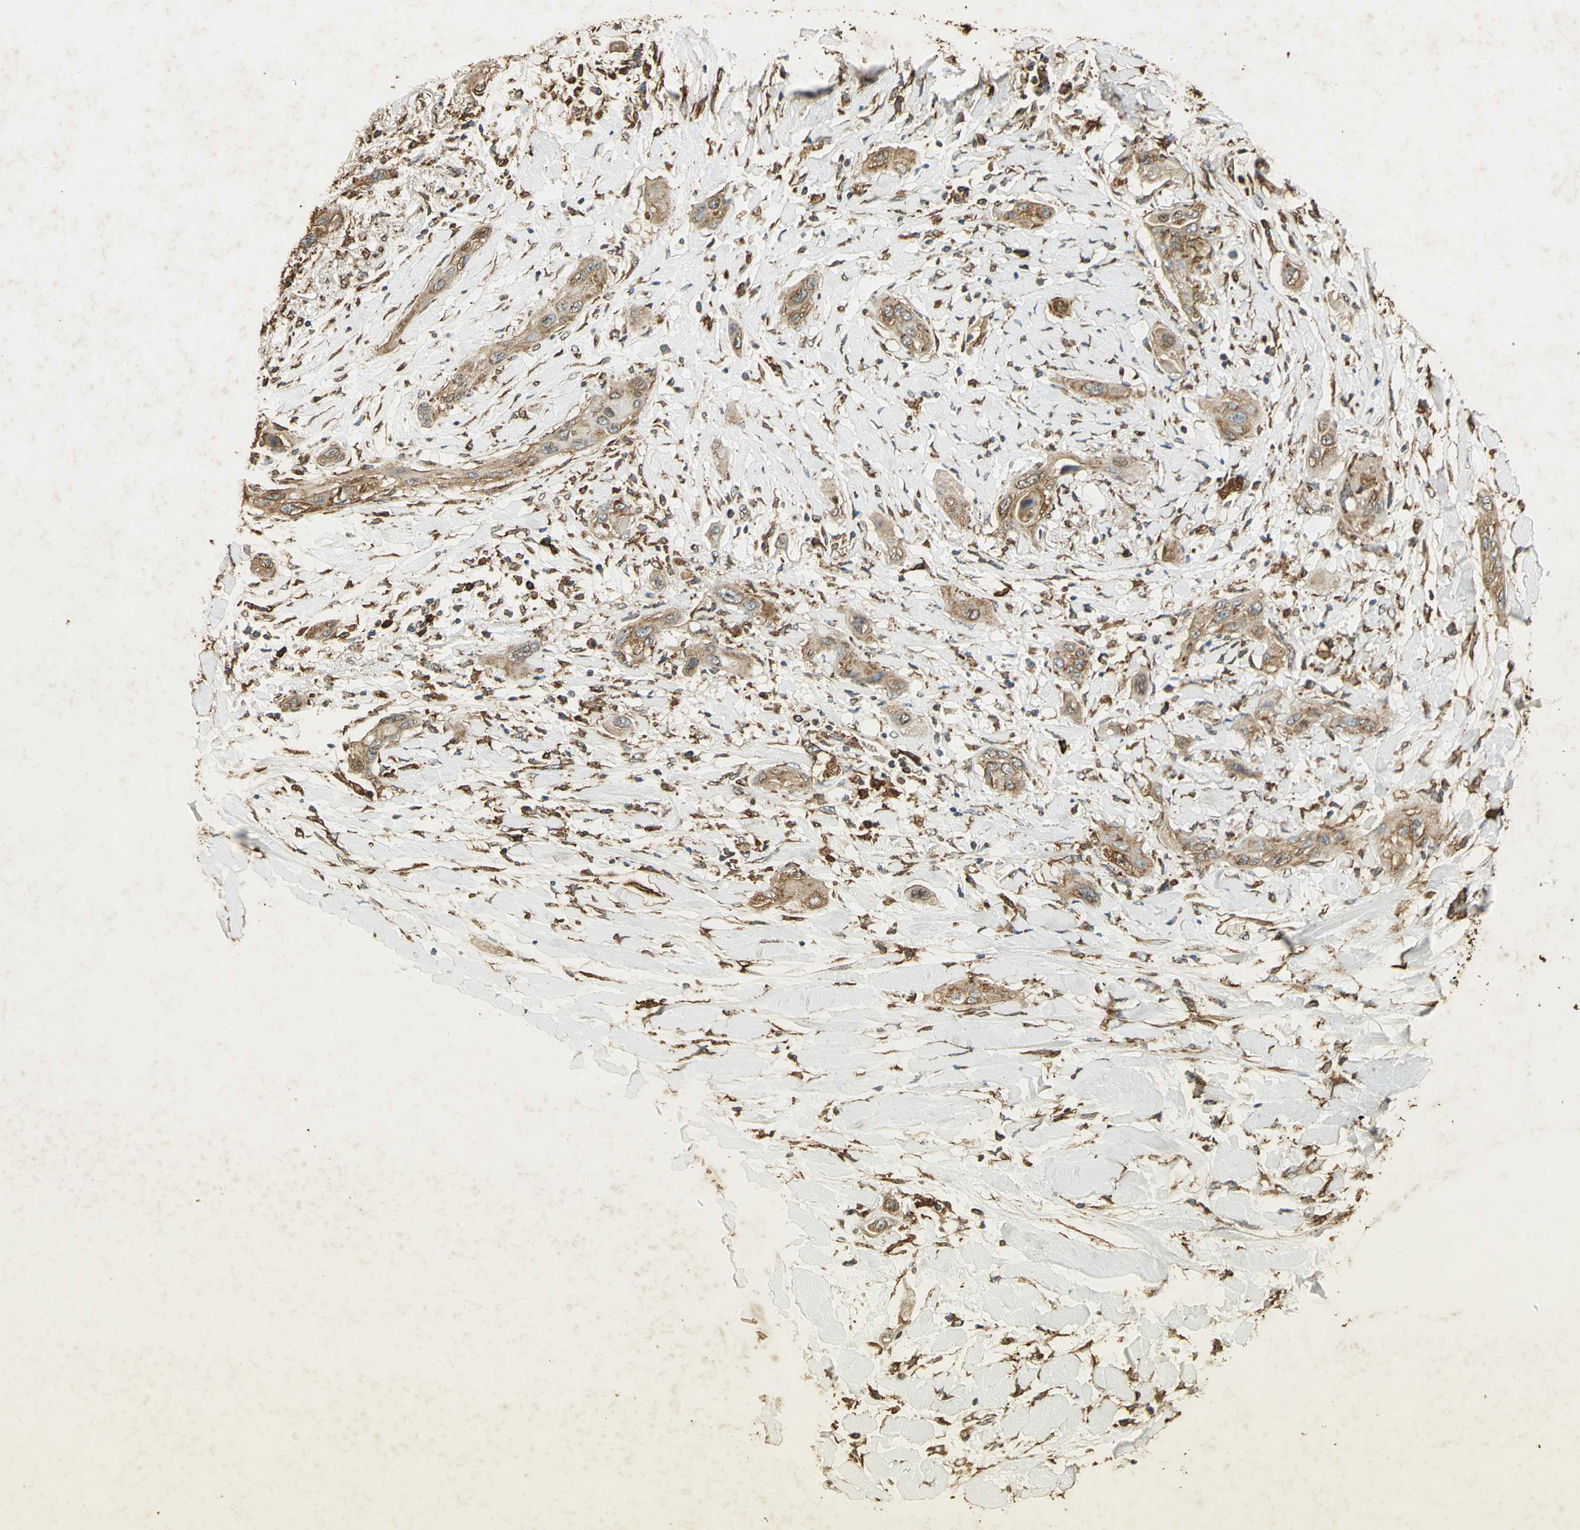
{"staining": {"intensity": "moderate", "quantity": ">75%", "location": "cytoplasmic/membranous"}, "tissue": "lung cancer", "cell_type": "Tumor cells", "image_type": "cancer", "snomed": [{"axis": "morphology", "description": "Squamous cell carcinoma, NOS"}, {"axis": "topography", "description": "Lung"}], "caption": "Immunohistochemical staining of human lung cancer (squamous cell carcinoma) shows medium levels of moderate cytoplasmic/membranous positivity in approximately >75% of tumor cells.", "gene": "HSP90B1", "patient": {"sex": "female", "age": 47}}